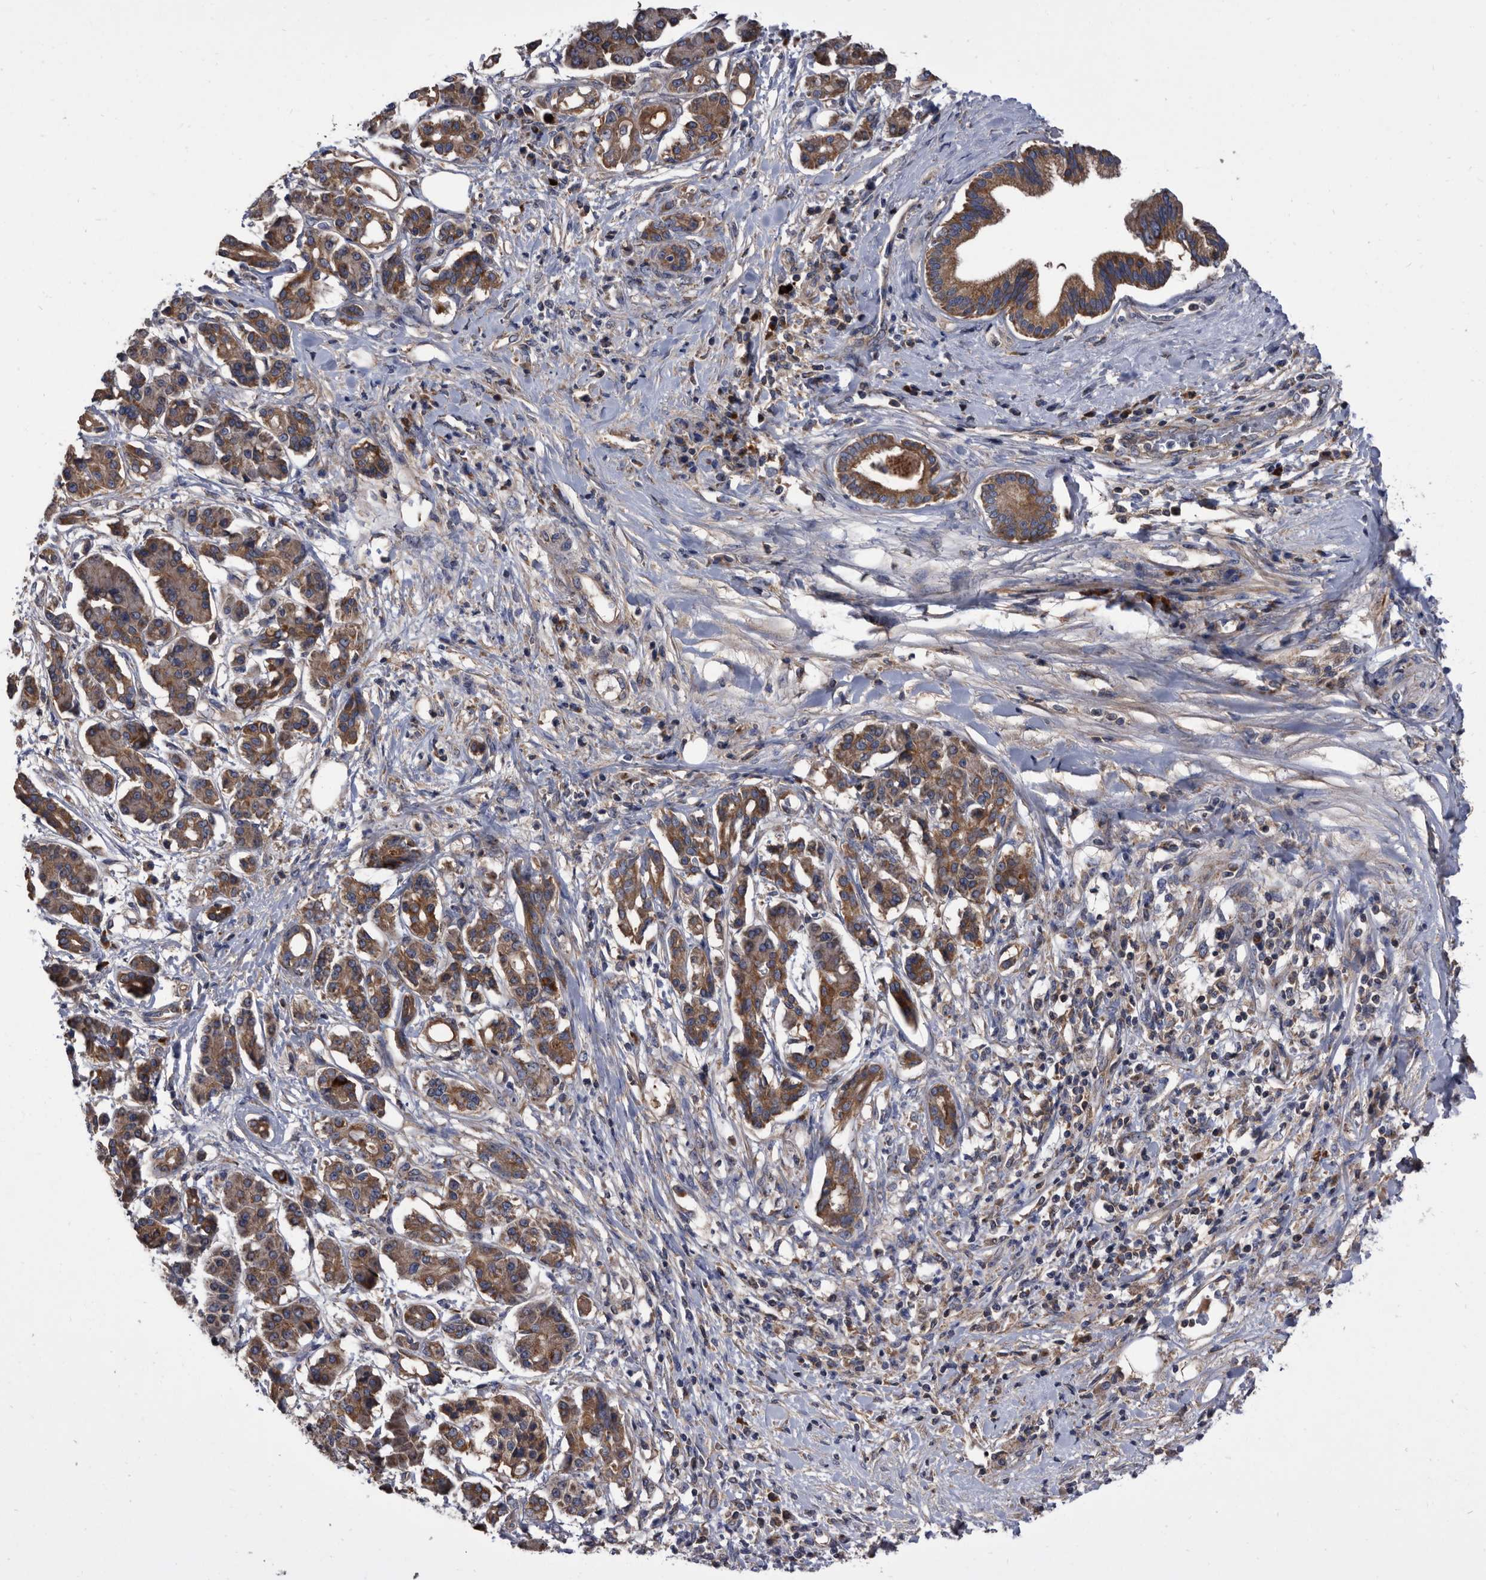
{"staining": {"intensity": "moderate", "quantity": ">75%", "location": "cytoplasmic/membranous"}, "tissue": "pancreatic cancer", "cell_type": "Tumor cells", "image_type": "cancer", "snomed": [{"axis": "morphology", "description": "Adenocarcinoma, NOS"}, {"axis": "topography", "description": "Pancreas"}], "caption": "A brown stain shows moderate cytoplasmic/membranous staining of a protein in human pancreatic cancer tumor cells.", "gene": "DTNBP1", "patient": {"sex": "female", "age": 56}}